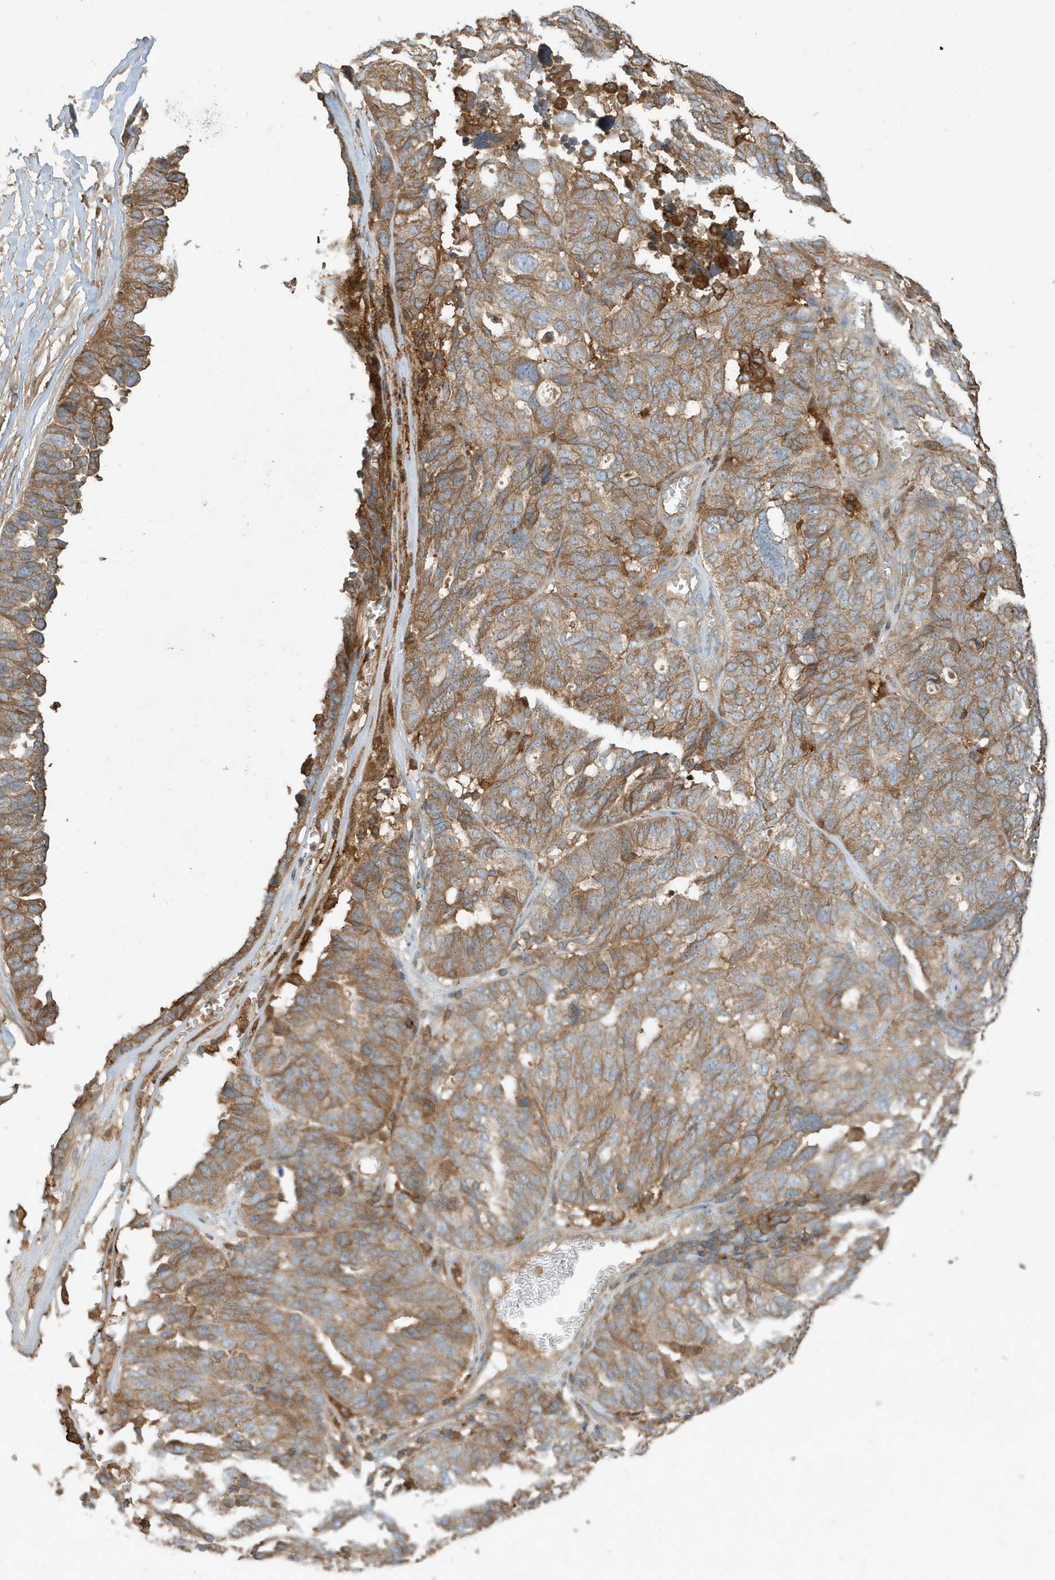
{"staining": {"intensity": "moderate", "quantity": ">75%", "location": "cytoplasmic/membranous"}, "tissue": "ovarian cancer", "cell_type": "Tumor cells", "image_type": "cancer", "snomed": [{"axis": "morphology", "description": "Cystadenocarcinoma, serous, NOS"}, {"axis": "topography", "description": "Ovary"}], "caption": "The micrograph demonstrates a brown stain indicating the presence of a protein in the cytoplasmic/membranous of tumor cells in ovarian serous cystadenocarcinoma.", "gene": "ABTB1", "patient": {"sex": "female", "age": 59}}